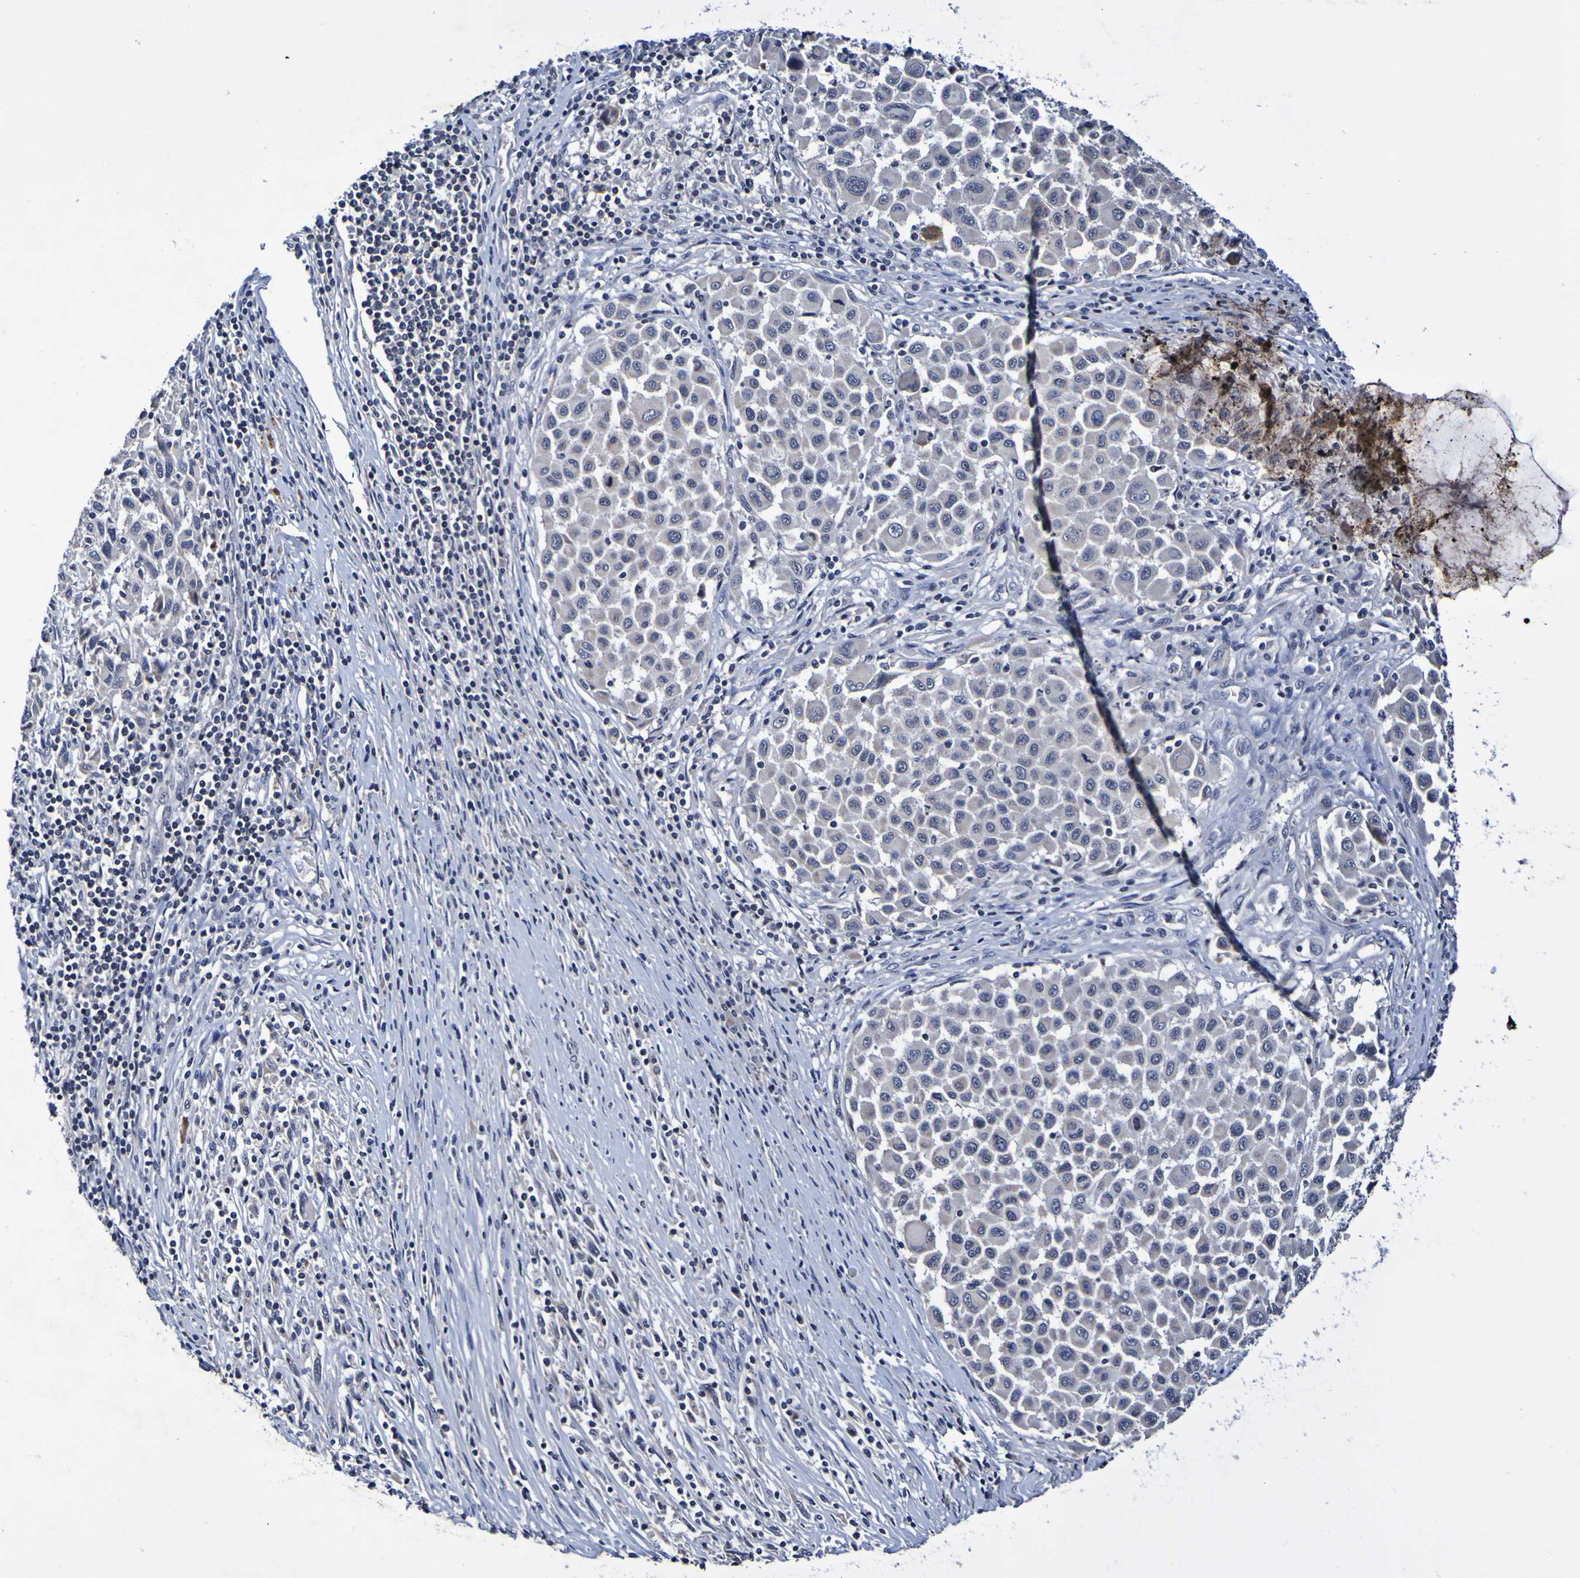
{"staining": {"intensity": "weak", "quantity": ">75%", "location": "cytoplasmic/membranous,nuclear"}, "tissue": "melanoma", "cell_type": "Tumor cells", "image_type": "cancer", "snomed": [{"axis": "morphology", "description": "Malignant melanoma, Metastatic site"}, {"axis": "topography", "description": "Lymph node"}], "caption": "The photomicrograph demonstrates a brown stain indicating the presence of a protein in the cytoplasmic/membranous and nuclear of tumor cells in malignant melanoma (metastatic site). The protein is stained brown, and the nuclei are stained in blue (DAB IHC with brightfield microscopy, high magnification).", "gene": "PTP4A2", "patient": {"sex": "male", "age": 61}}